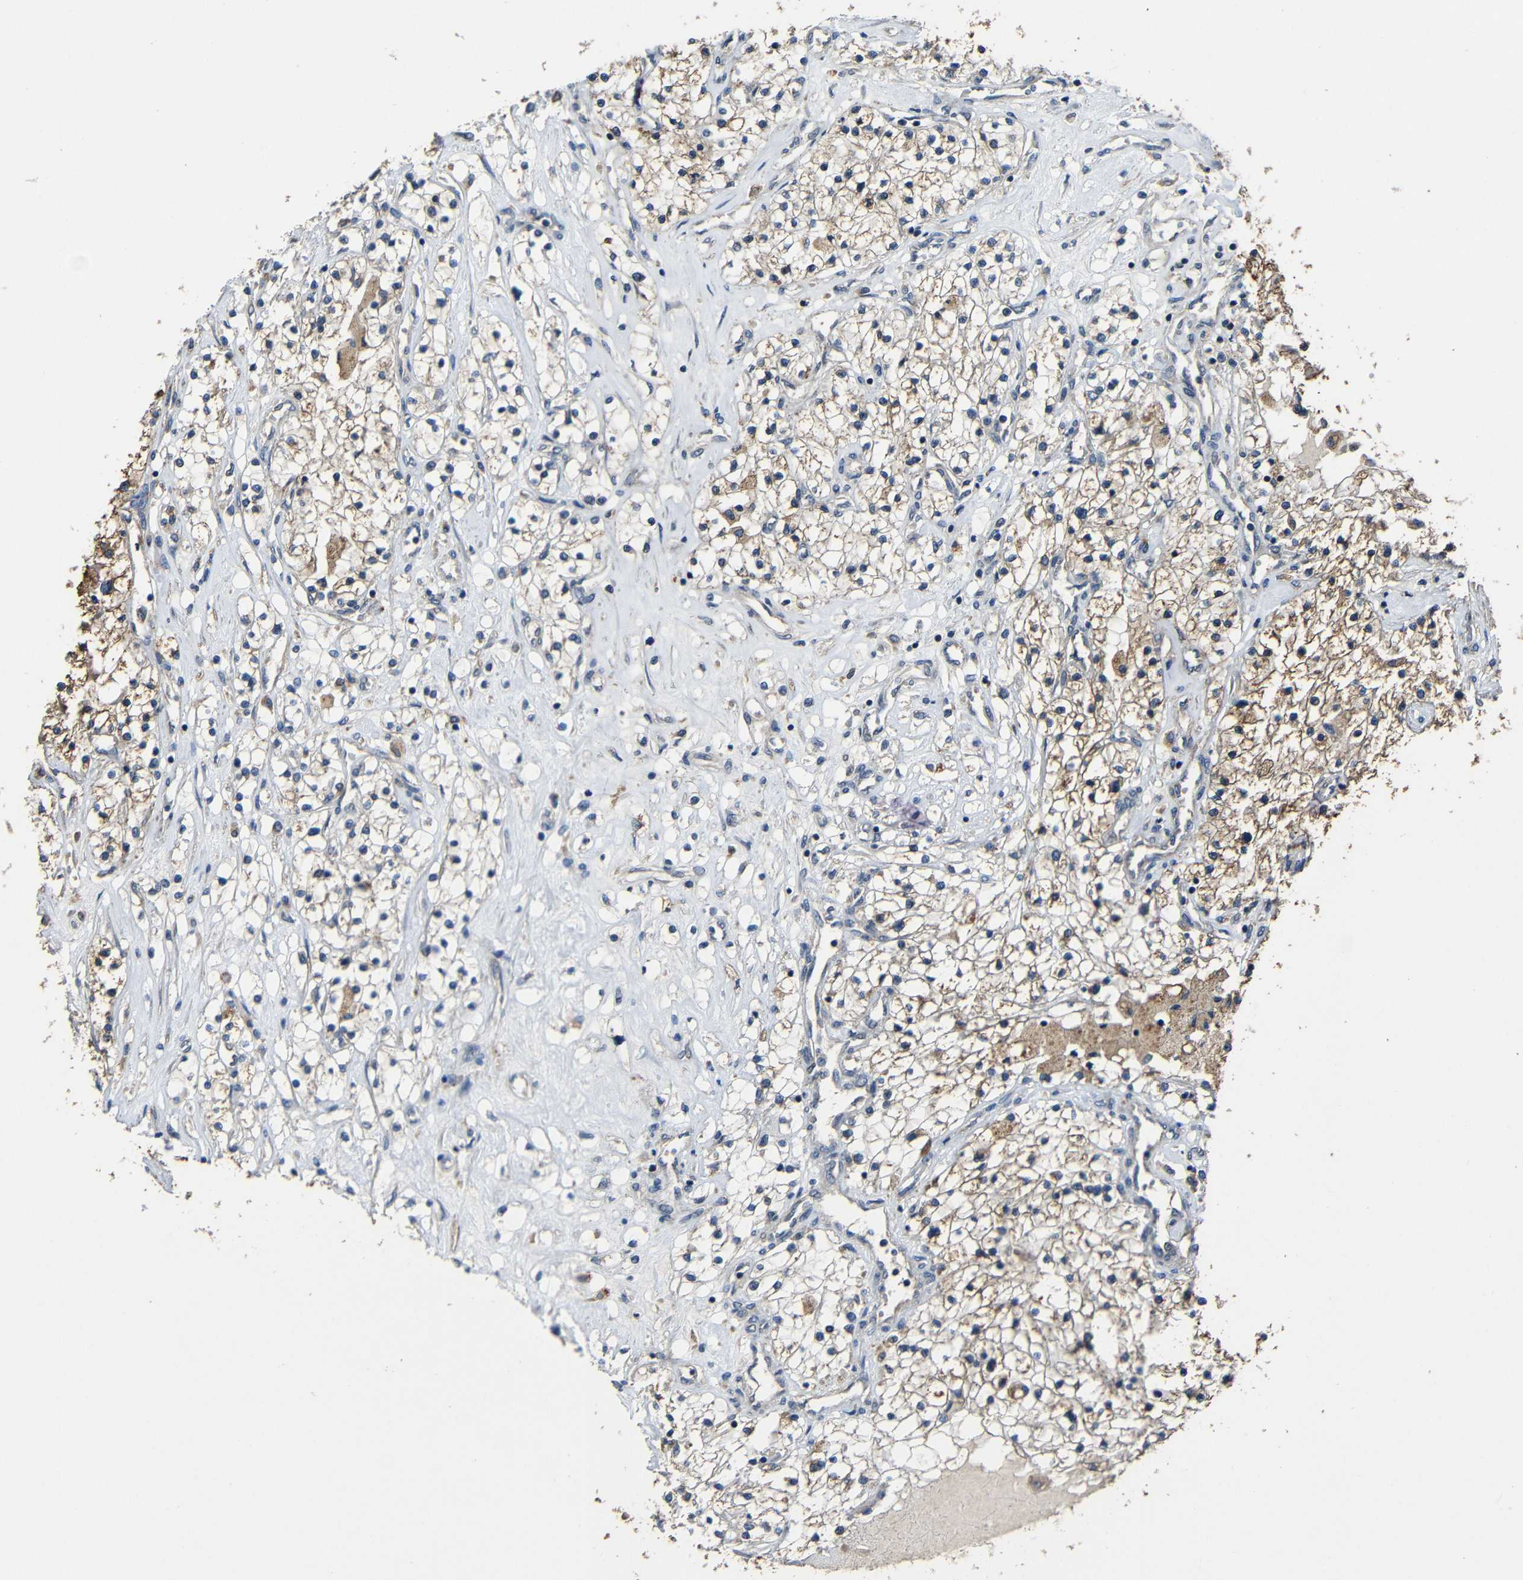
{"staining": {"intensity": "moderate", "quantity": ">75%", "location": "cytoplasmic/membranous"}, "tissue": "renal cancer", "cell_type": "Tumor cells", "image_type": "cancer", "snomed": [{"axis": "morphology", "description": "Adenocarcinoma, NOS"}, {"axis": "topography", "description": "Kidney"}], "caption": "A photomicrograph of human renal cancer (adenocarcinoma) stained for a protein shows moderate cytoplasmic/membranous brown staining in tumor cells.", "gene": "C6orf89", "patient": {"sex": "male", "age": 68}}